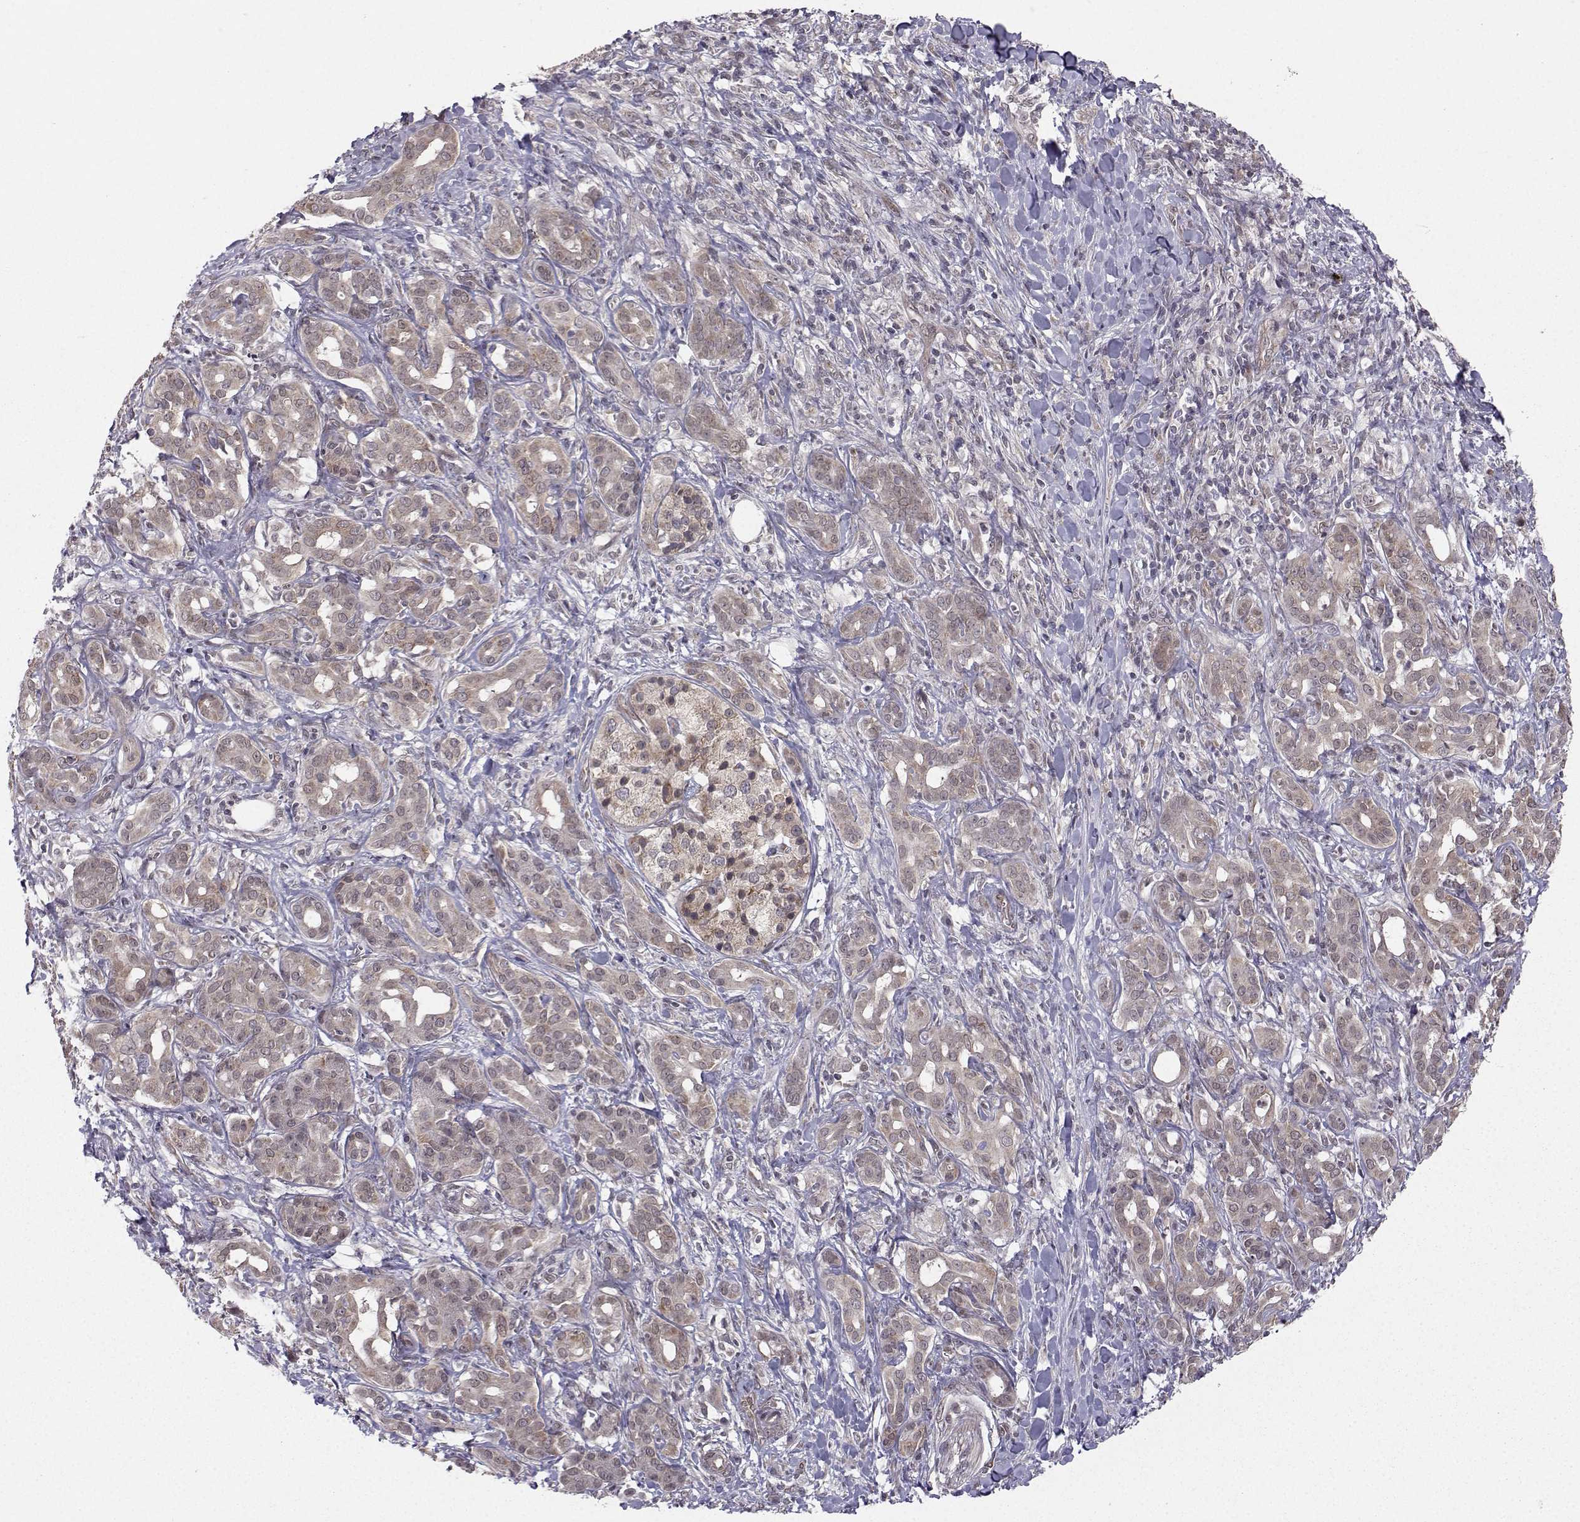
{"staining": {"intensity": "weak", "quantity": ">75%", "location": "cytoplasmic/membranous"}, "tissue": "pancreatic cancer", "cell_type": "Tumor cells", "image_type": "cancer", "snomed": [{"axis": "morphology", "description": "Adenocarcinoma, NOS"}, {"axis": "topography", "description": "Pancreas"}], "caption": "Brown immunohistochemical staining in pancreatic cancer (adenocarcinoma) demonstrates weak cytoplasmic/membranous expression in about >75% of tumor cells.", "gene": "PKN2", "patient": {"sex": "male", "age": 61}}